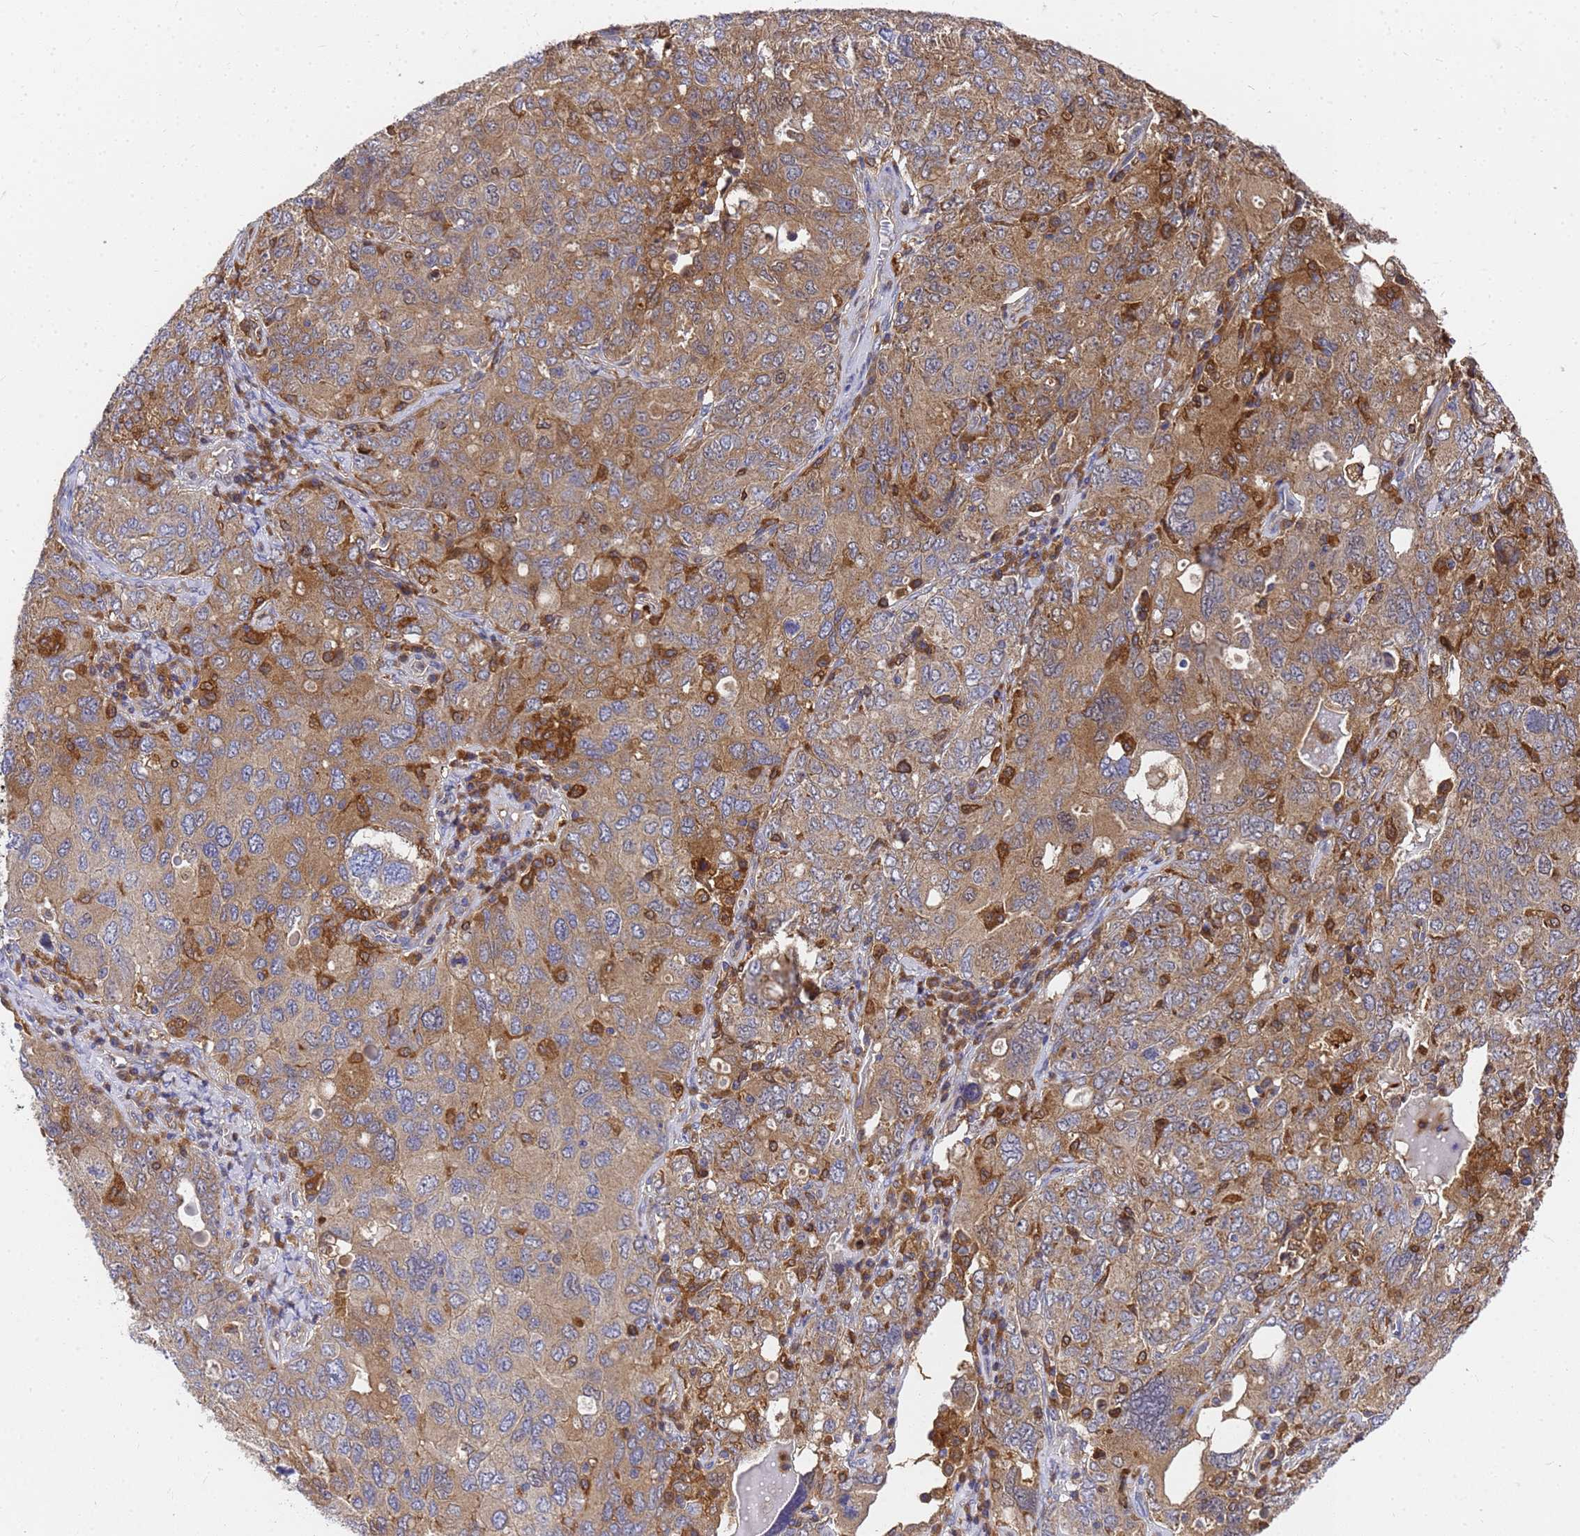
{"staining": {"intensity": "moderate", "quantity": "25%-75%", "location": "cytoplasmic/membranous"}, "tissue": "ovarian cancer", "cell_type": "Tumor cells", "image_type": "cancer", "snomed": [{"axis": "morphology", "description": "Carcinoma, endometroid"}, {"axis": "topography", "description": "Ovary"}], "caption": "Moderate cytoplasmic/membranous expression for a protein is appreciated in about 25%-75% of tumor cells of ovarian endometroid carcinoma using immunohistochemistry (IHC).", "gene": "SLC35E2B", "patient": {"sex": "female", "age": 62}}